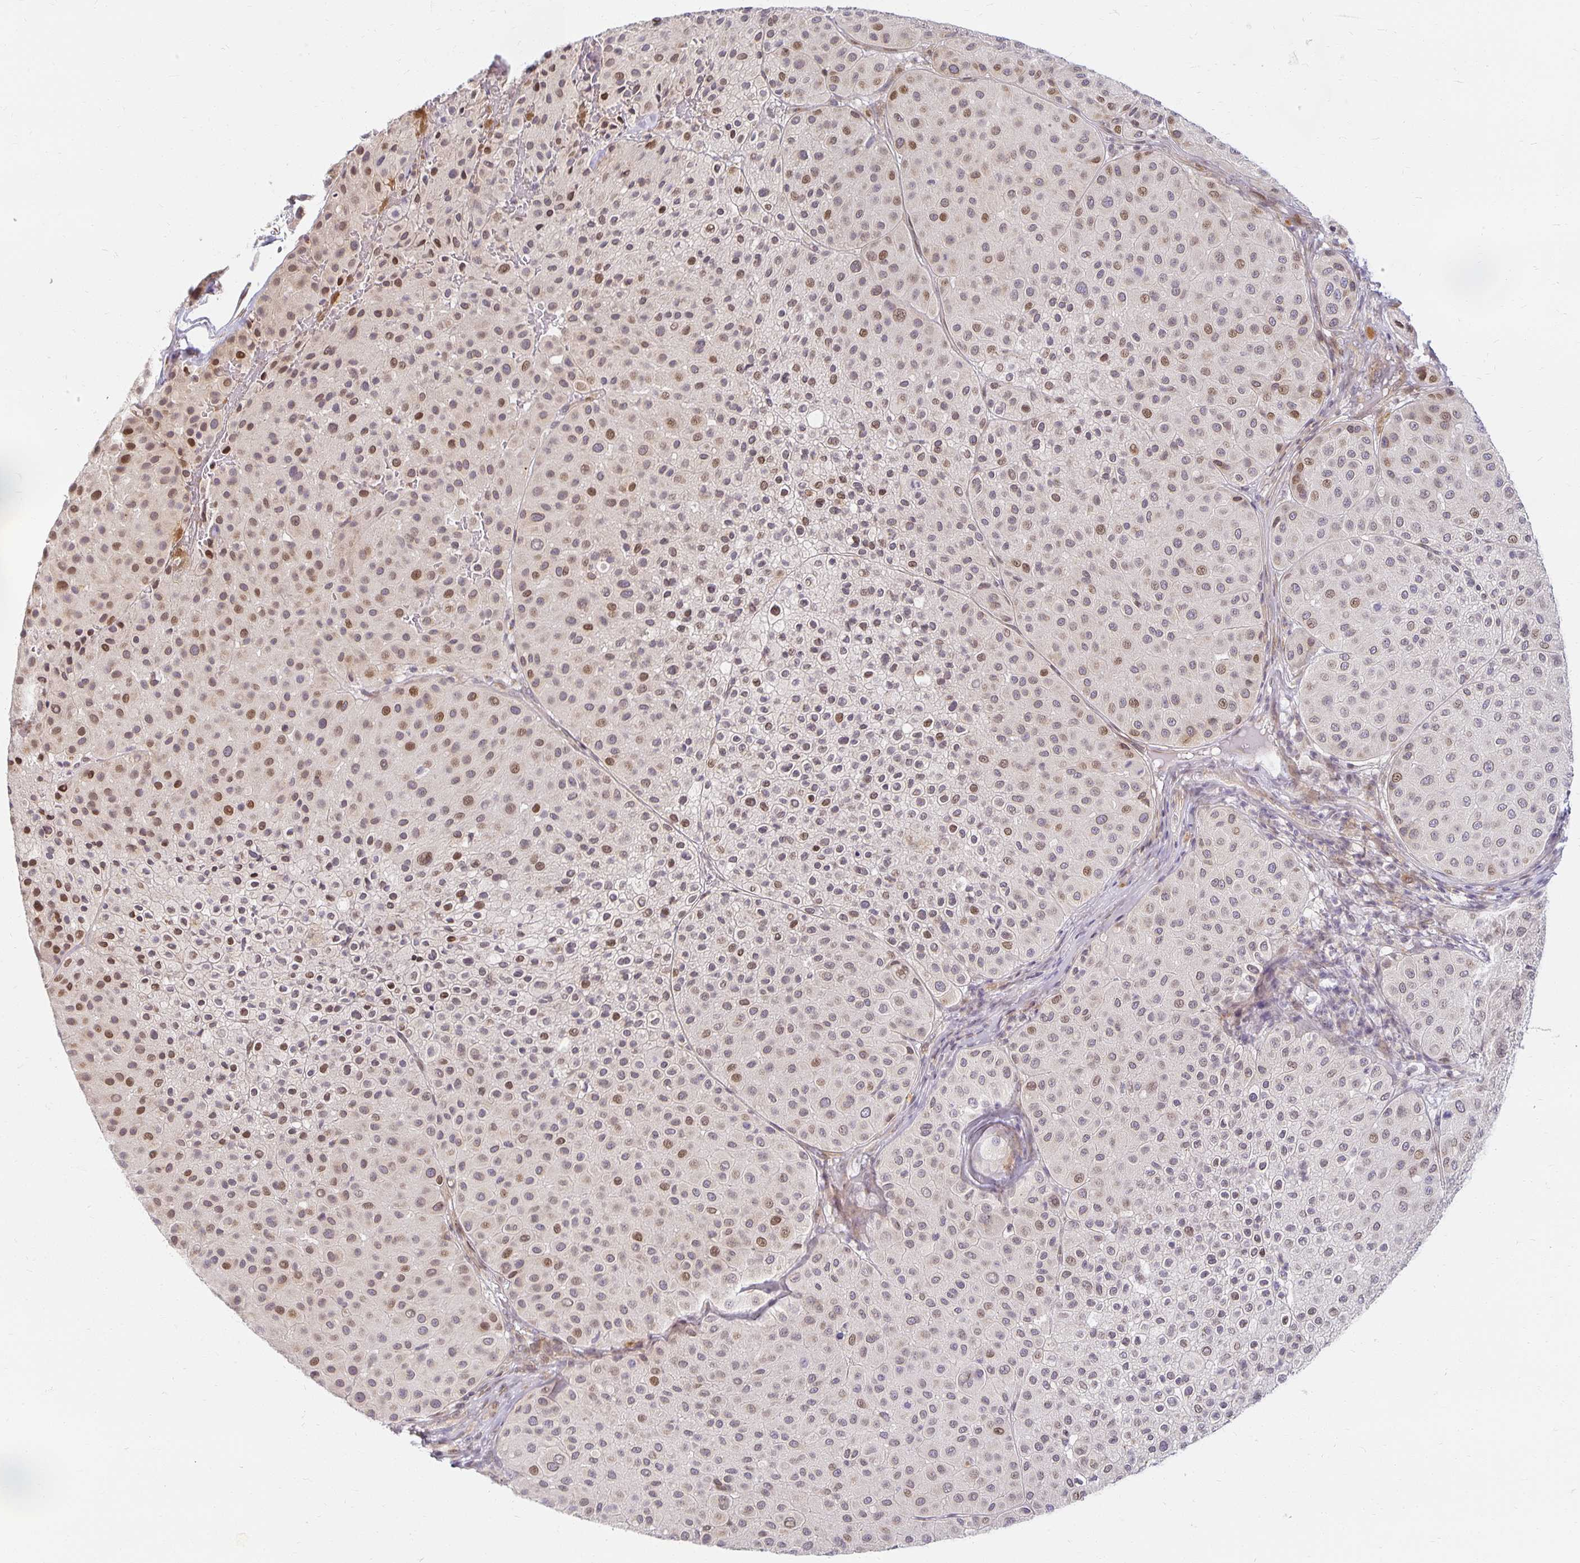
{"staining": {"intensity": "moderate", "quantity": "25%-75%", "location": "nuclear"}, "tissue": "melanoma", "cell_type": "Tumor cells", "image_type": "cancer", "snomed": [{"axis": "morphology", "description": "Malignant melanoma, Metastatic site"}, {"axis": "topography", "description": "Smooth muscle"}], "caption": "Moderate nuclear protein expression is seen in approximately 25%-75% of tumor cells in melanoma. (IHC, brightfield microscopy, high magnification).", "gene": "EHF", "patient": {"sex": "male", "age": 41}}